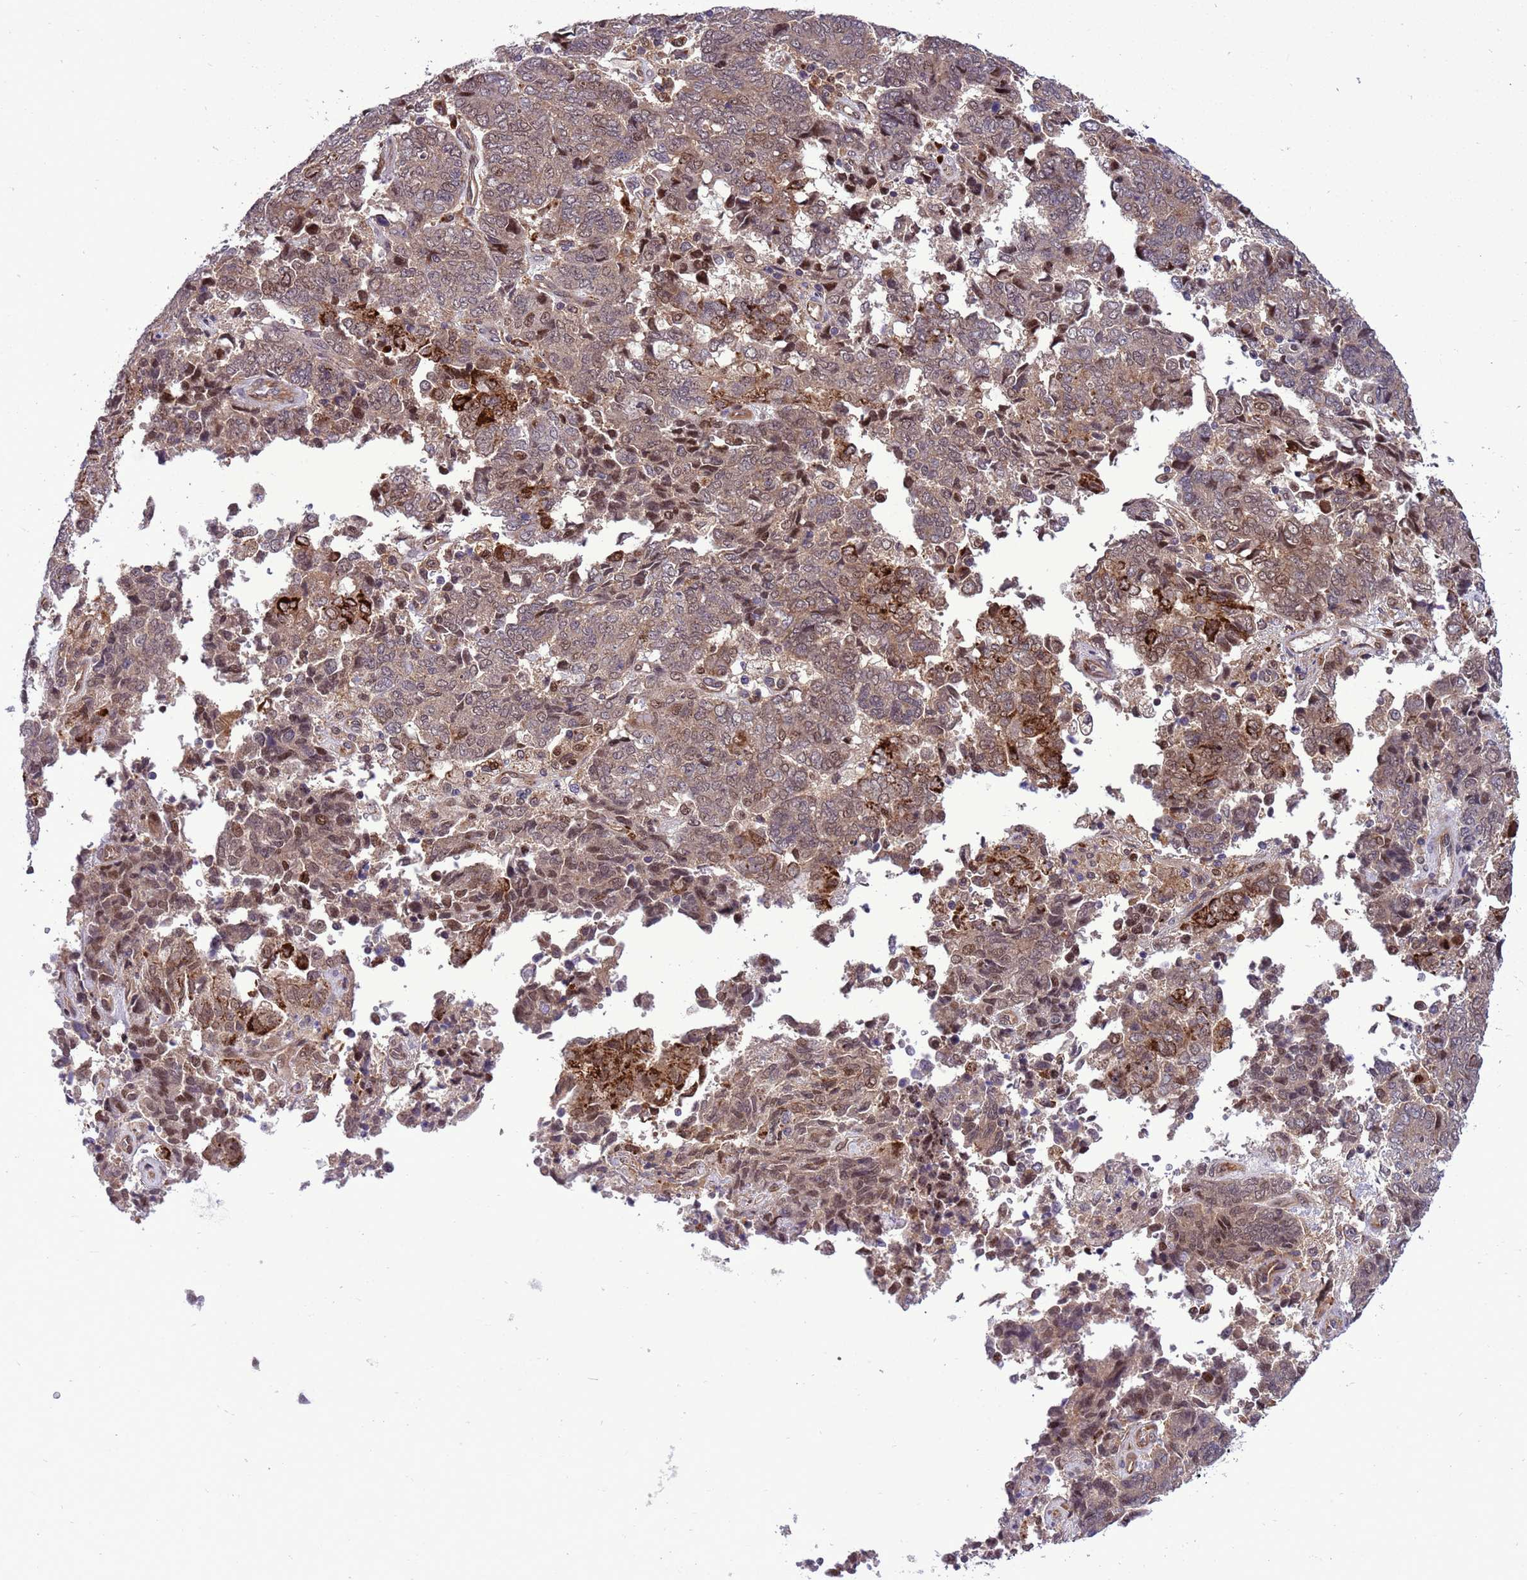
{"staining": {"intensity": "moderate", "quantity": ">75%", "location": "cytoplasmic/membranous,nuclear"}, "tissue": "endometrial cancer", "cell_type": "Tumor cells", "image_type": "cancer", "snomed": [{"axis": "morphology", "description": "Adenocarcinoma, NOS"}, {"axis": "topography", "description": "Endometrium"}], "caption": "Endometrial cancer was stained to show a protein in brown. There is medium levels of moderate cytoplasmic/membranous and nuclear expression in approximately >75% of tumor cells. (DAB IHC with brightfield microscopy, high magnification).", "gene": "RASD1", "patient": {"sex": "female", "age": 80}}